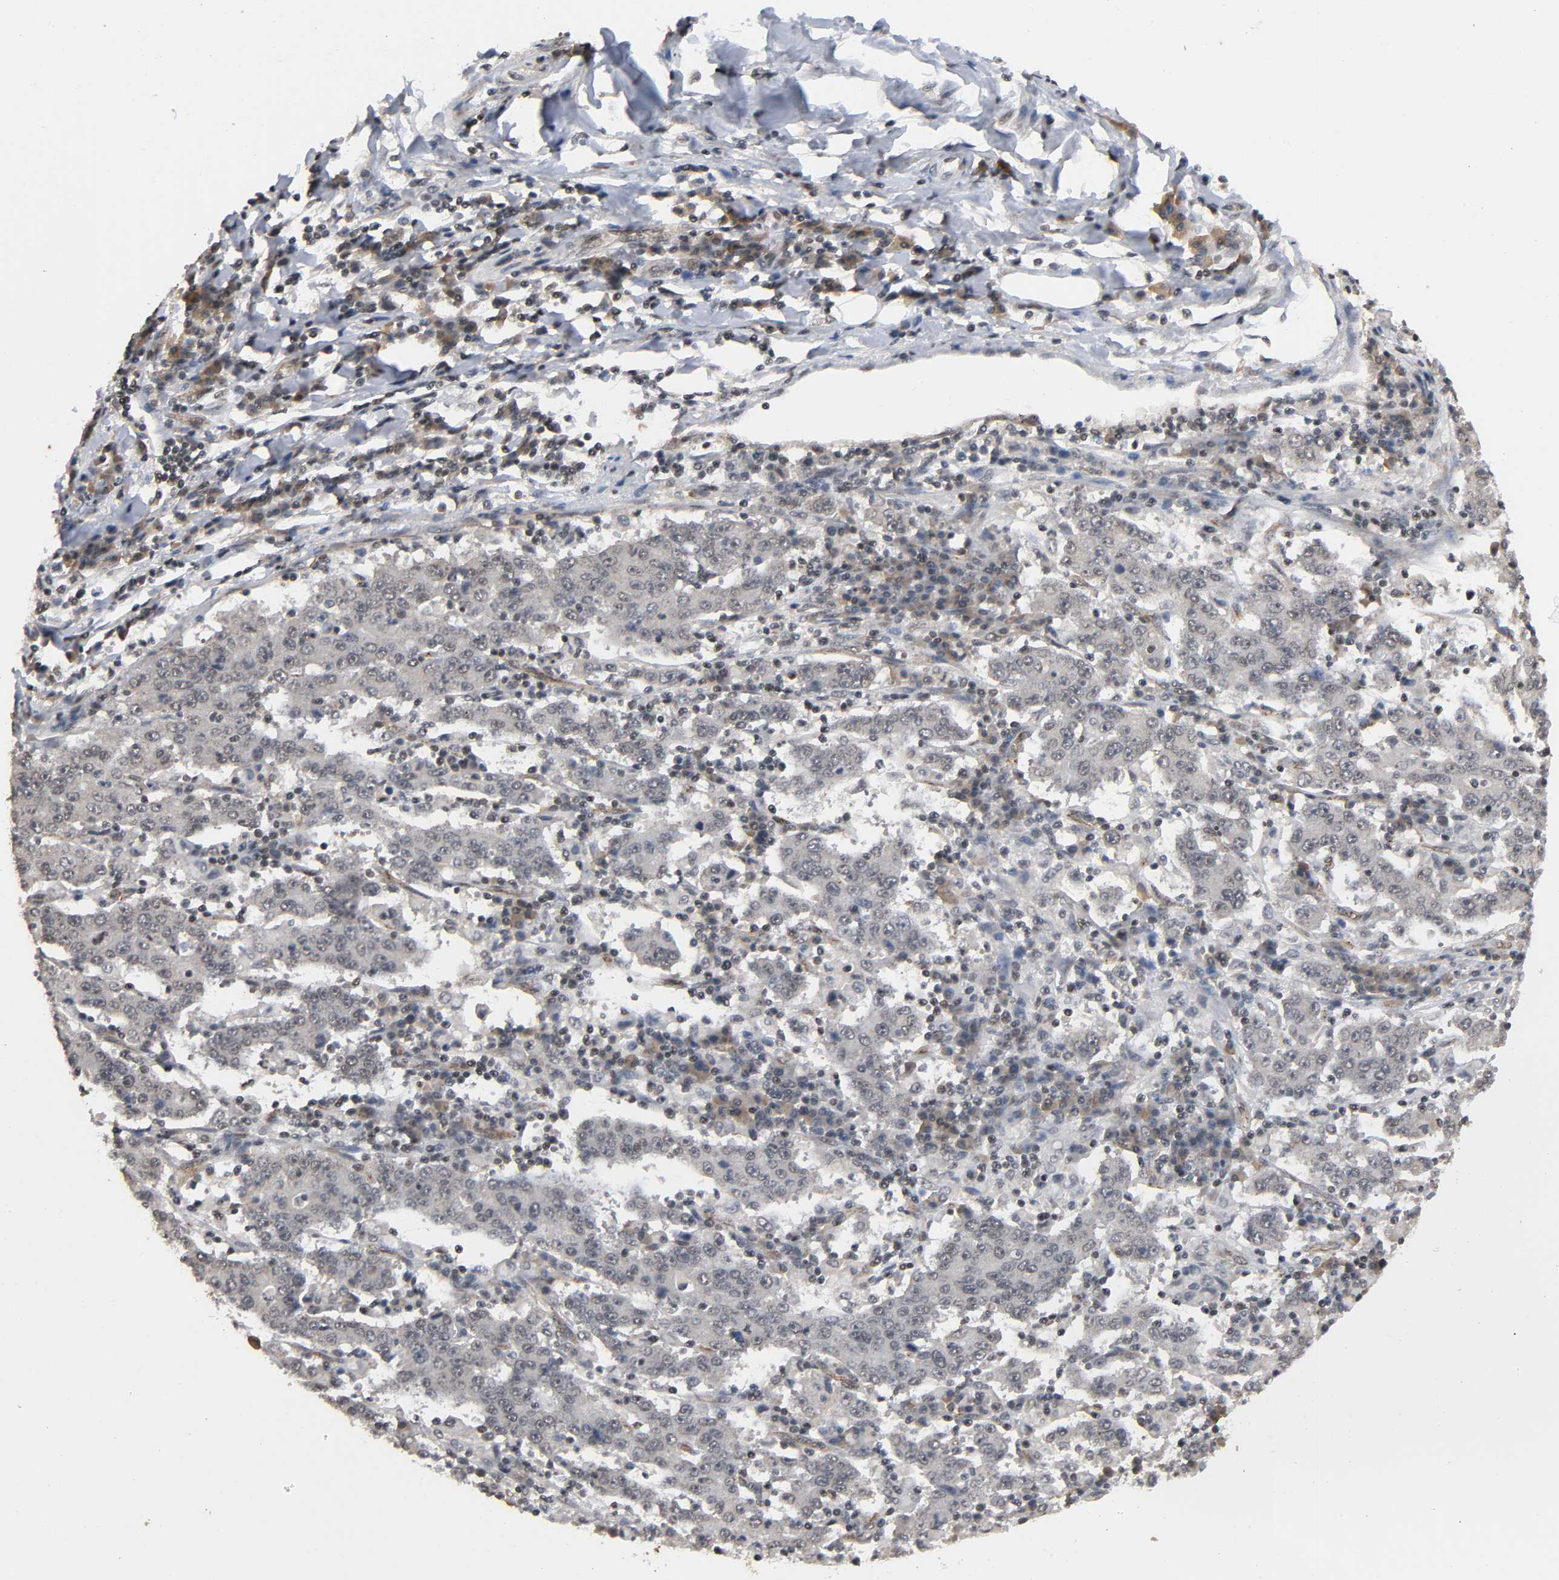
{"staining": {"intensity": "moderate", "quantity": "25%-75%", "location": "cytoplasmic/membranous,nuclear"}, "tissue": "stomach cancer", "cell_type": "Tumor cells", "image_type": "cancer", "snomed": [{"axis": "morphology", "description": "Normal tissue, NOS"}, {"axis": "morphology", "description": "Adenocarcinoma, NOS"}, {"axis": "topography", "description": "Stomach, upper"}, {"axis": "topography", "description": "Stomach"}], "caption": "High-magnification brightfield microscopy of stomach cancer (adenocarcinoma) stained with DAB (brown) and counterstained with hematoxylin (blue). tumor cells exhibit moderate cytoplasmic/membranous and nuclear positivity is seen in approximately25%-75% of cells.", "gene": "ZNF384", "patient": {"sex": "male", "age": 59}}